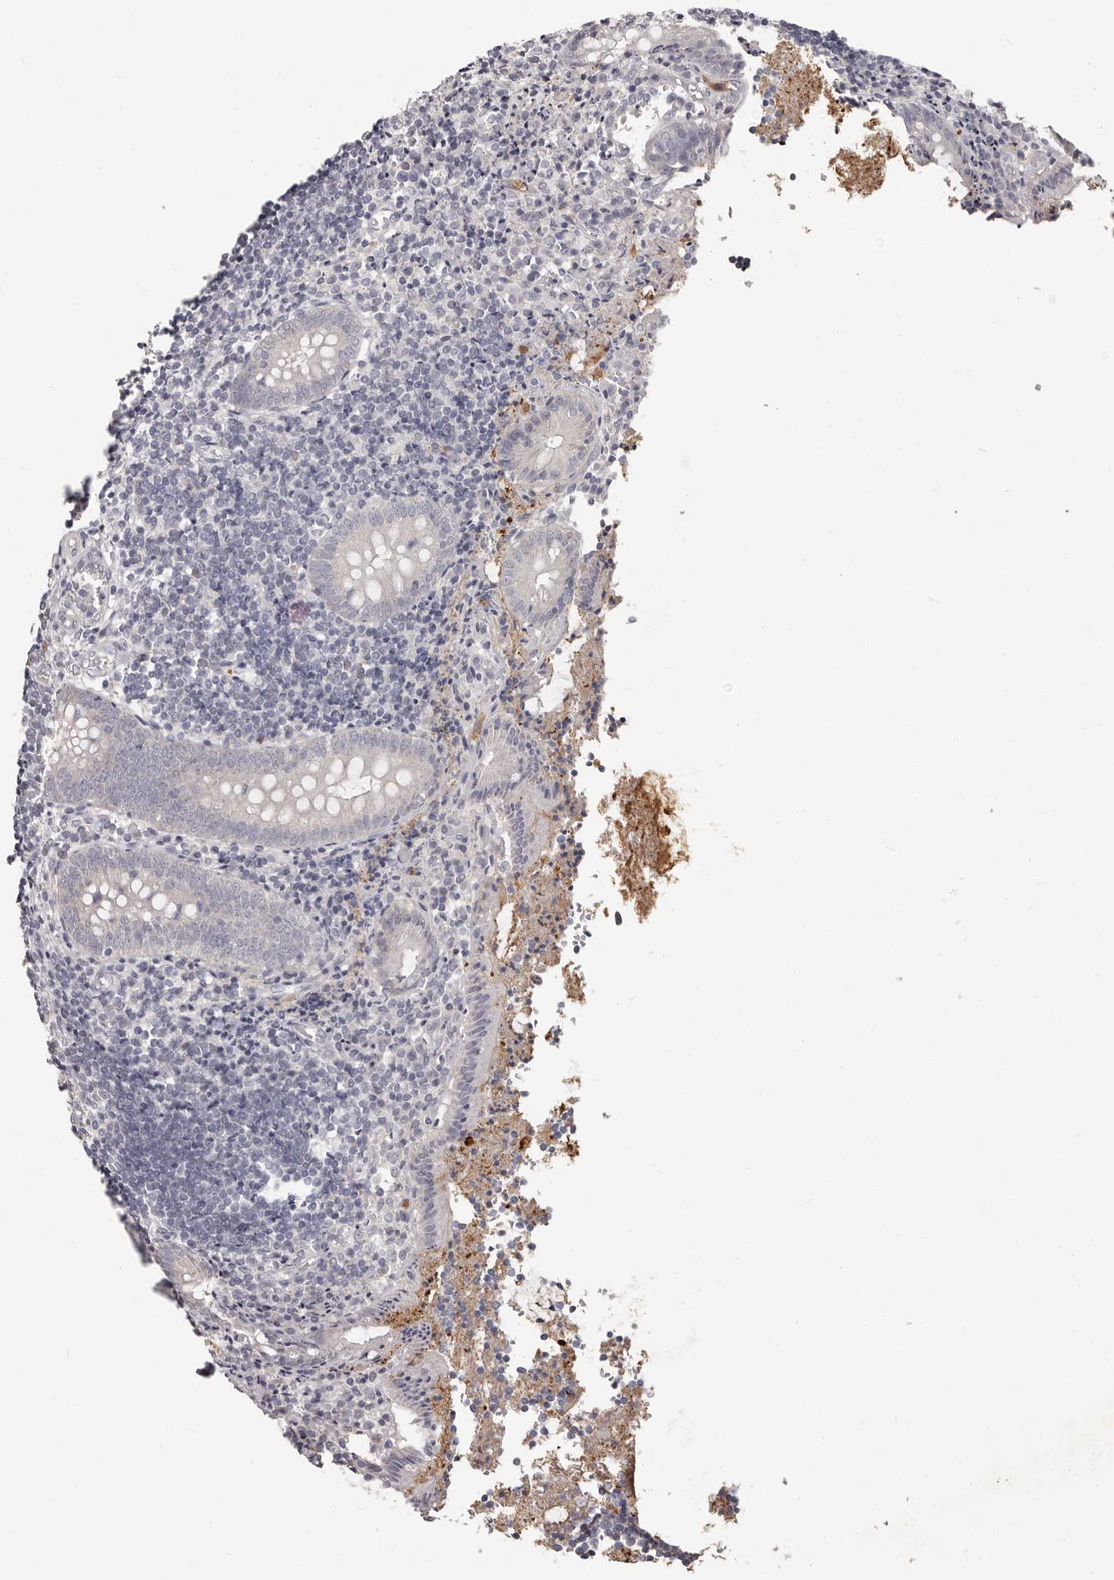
{"staining": {"intensity": "negative", "quantity": "none", "location": "none"}, "tissue": "appendix", "cell_type": "Glandular cells", "image_type": "normal", "snomed": [{"axis": "morphology", "description": "Normal tissue, NOS"}, {"axis": "topography", "description": "Appendix"}], "caption": "DAB immunohistochemical staining of benign human appendix exhibits no significant positivity in glandular cells.", "gene": "GPR157", "patient": {"sex": "female", "age": 17}}